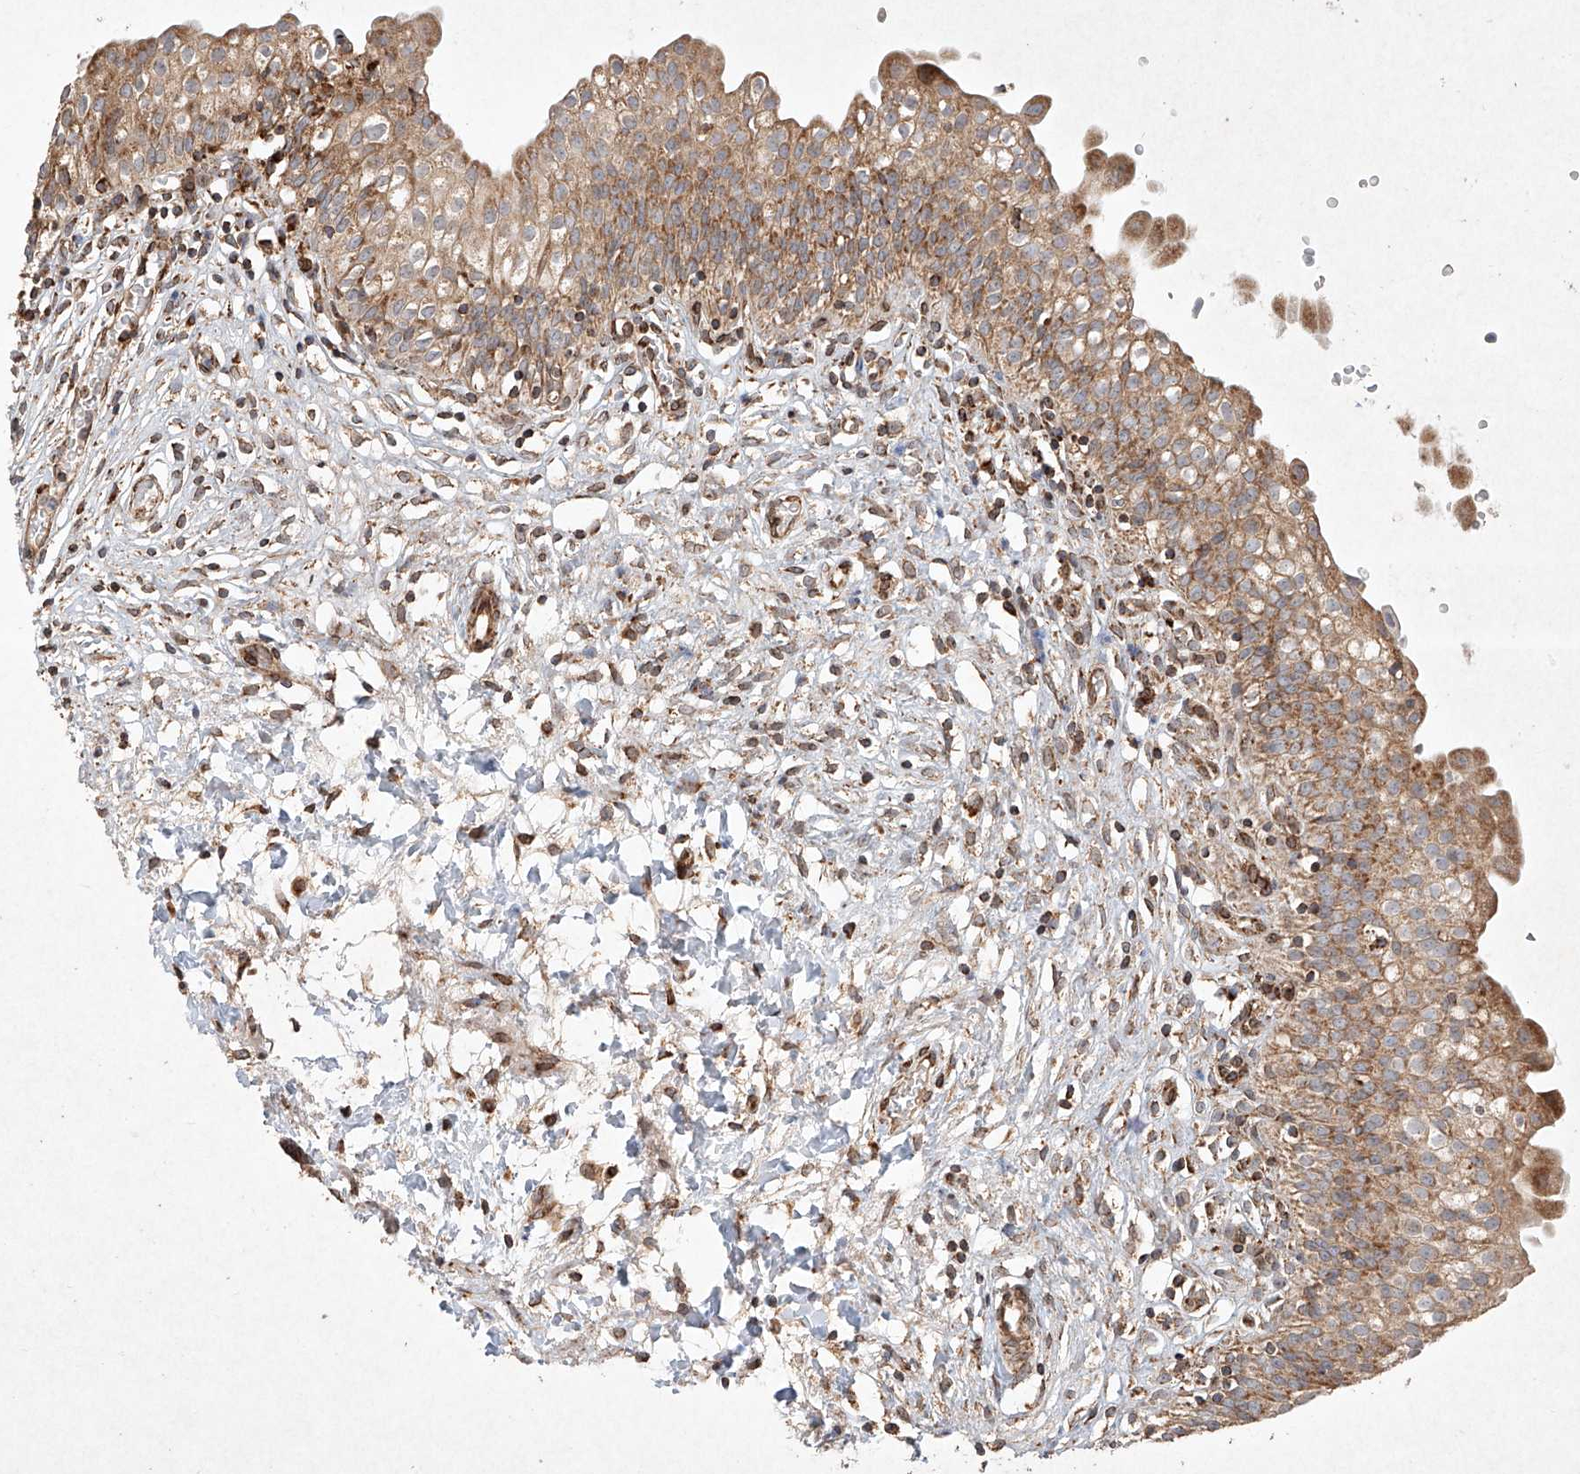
{"staining": {"intensity": "moderate", "quantity": ">75%", "location": "cytoplasmic/membranous"}, "tissue": "urinary bladder", "cell_type": "Urothelial cells", "image_type": "normal", "snomed": [{"axis": "morphology", "description": "Normal tissue, NOS"}, {"axis": "topography", "description": "Urinary bladder"}], "caption": "Brown immunohistochemical staining in unremarkable urinary bladder displays moderate cytoplasmic/membranous positivity in about >75% of urothelial cells.", "gene": "SEMA3B", "patient": {"sex": "male", "age": 55}}